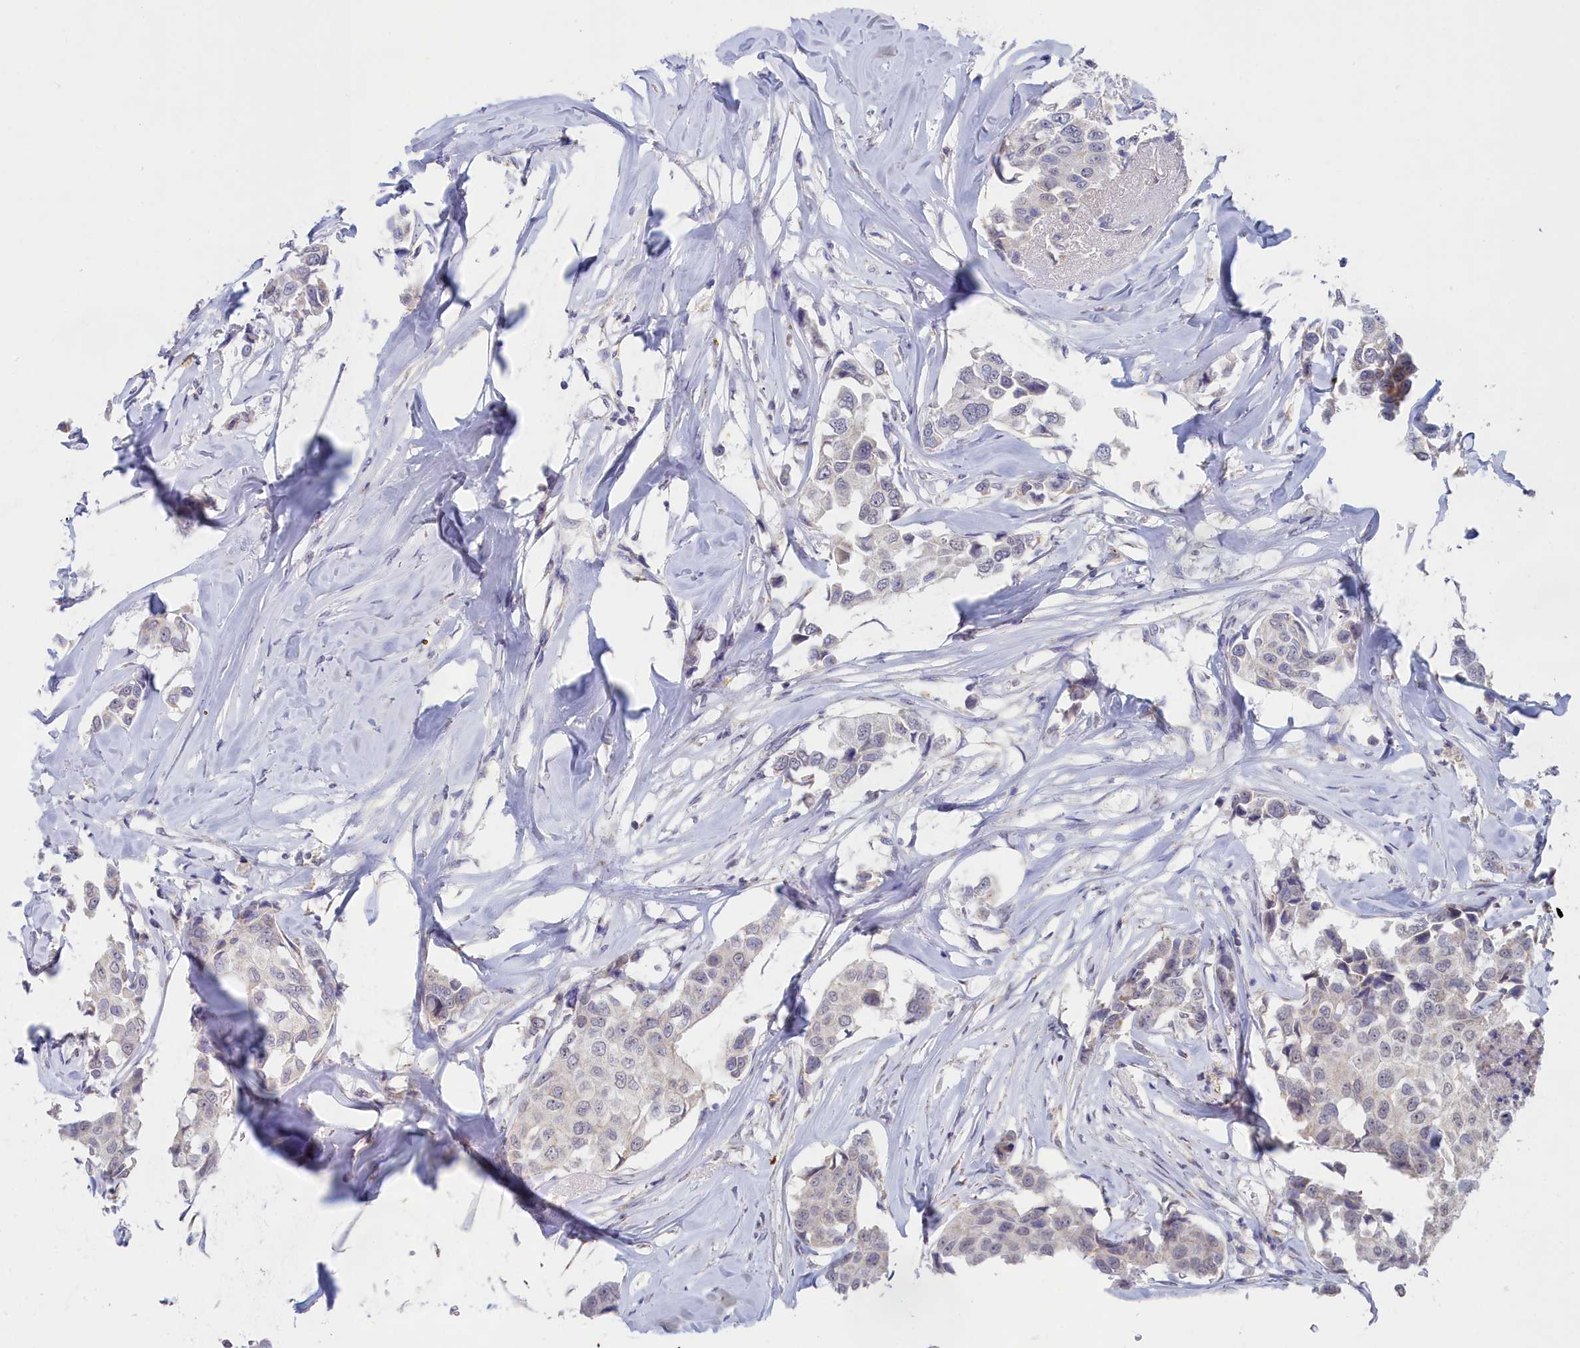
{"staining": {"intensity": "negative", "quantity": "none", "location": "none"}, "tissue": "breast cancer", "cell_type": "Tumor cells", "image_type": "cancer", "snomed": [{"axis": "morphology", "description": "Duct carcinoma"}, {"axis": "topography", "description": "Breast"}], "caption": "DAB immunohistochemical staining of human breast intraductal carcinoma displays no significant positivity in tumor cells.", "gene": "LRIF1", "patient": {"sex": "female", "age": 80}}